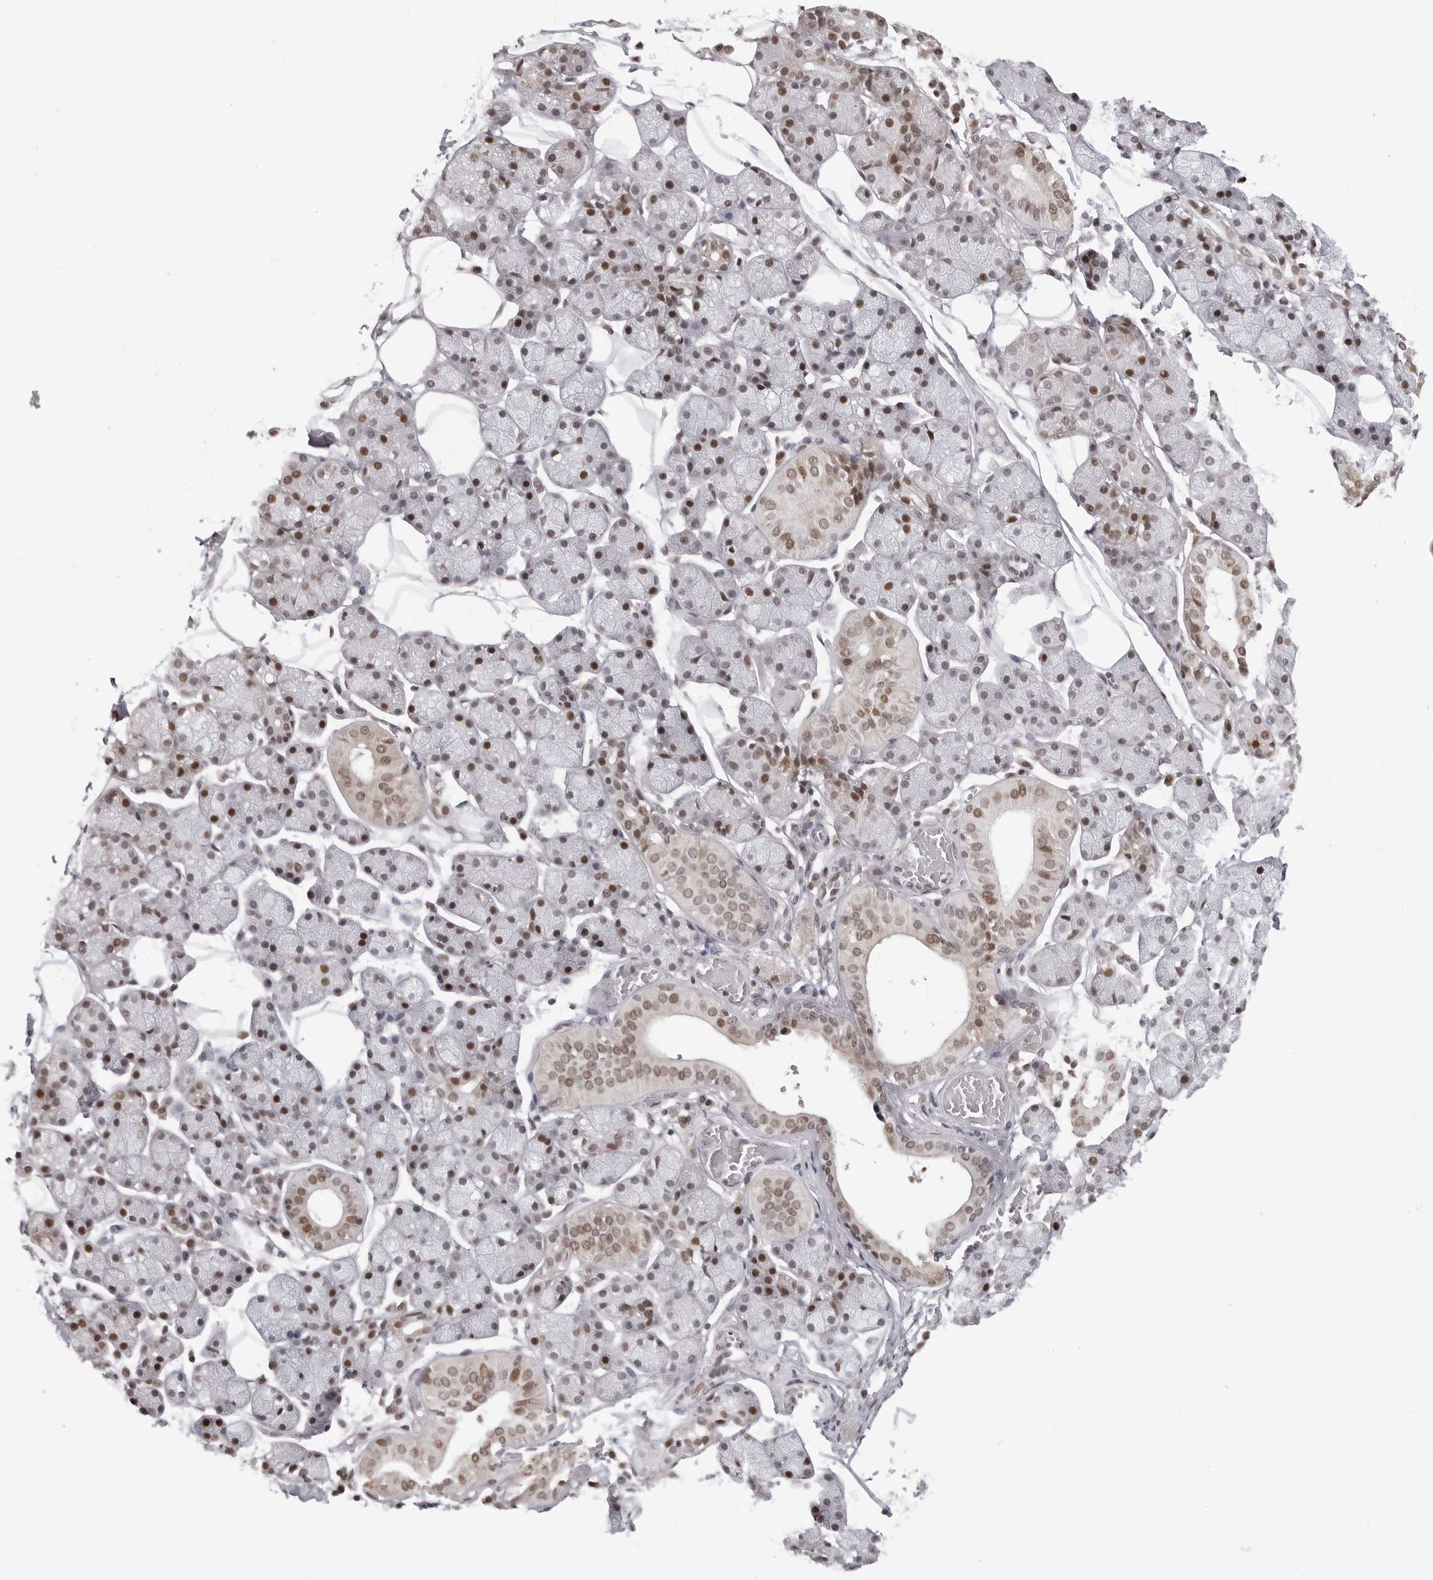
{"staining": {"intensity": "moderate", "quantity": ">75%", "location": "nuclear"}, "tissue": "salivary gland", "cell_type": "Glandular cells", "image_type": "normal", "snomed": [{"axis": "morphology", "description": "Normal tissue, NOS"}, {"axis": "topography", "description": "Salivary gland"}], "caption": "Immunohistochemical staining of normal salivary gland demonstrates moderate nuclear protein staining in approximately >75% of glandular cells.", "gene": "PHF3", "patient": {"sex": "female", "age": 33}}